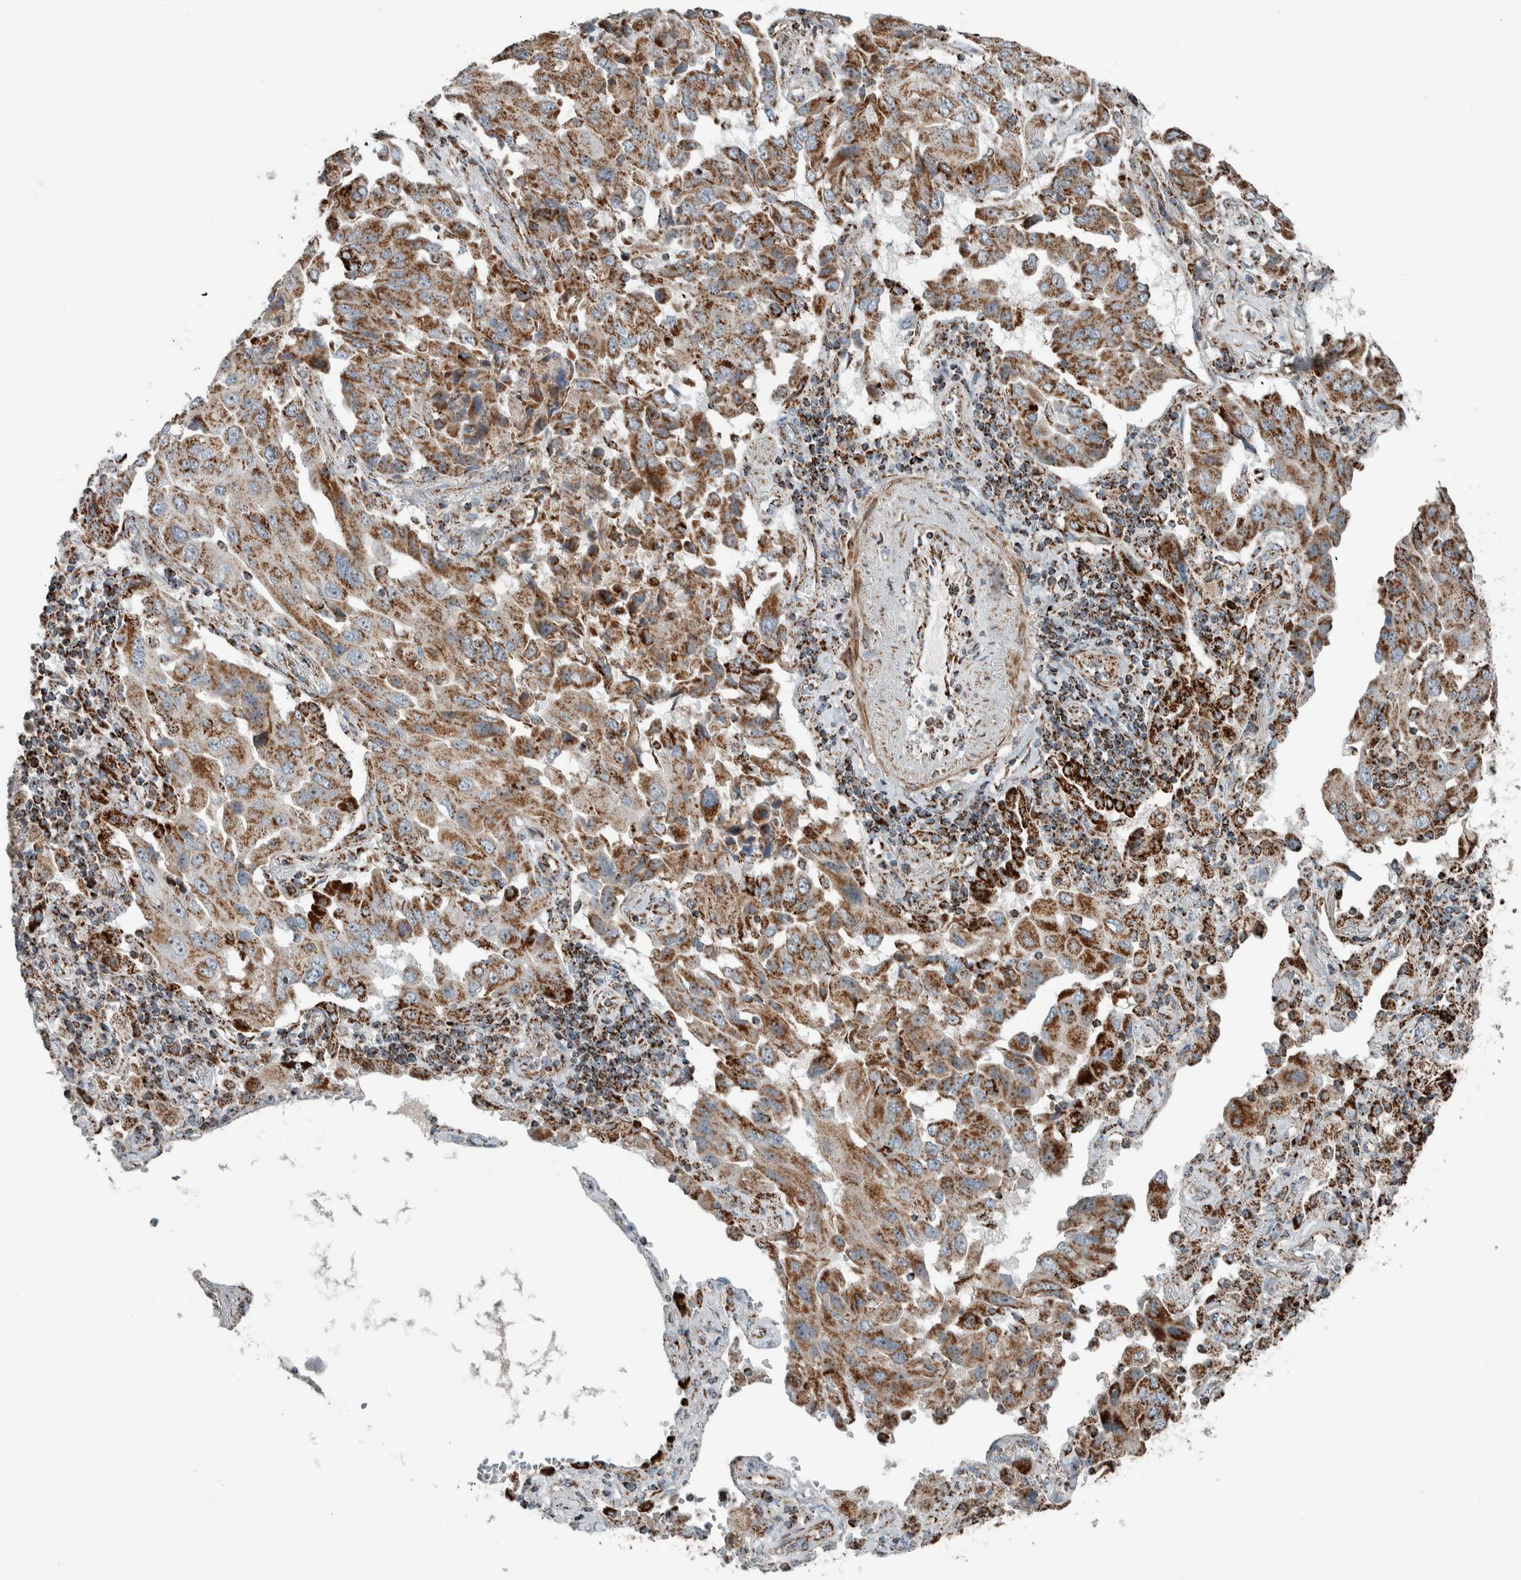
{"staining": {"intensity": "moderate", "quantity": ">75%", "location": "cytoplasmic/membranous"}, "tissue": "lung cancer", "cell_type": "Tumor cells", "image_type": "cancer", "snomed": [{"axis": "morphology", "description": "Adenocarcinoma, NOS"}, {"axis": "topography", "description": "Lung"}], "caption": "Tumor cells show medium levels of moderate cytoplasmic/membranous positivity in about >75% of cells in lung adenocarcinoma.", "gene": "CNTROB", "patient": {"sex": "female", "age": 65}}